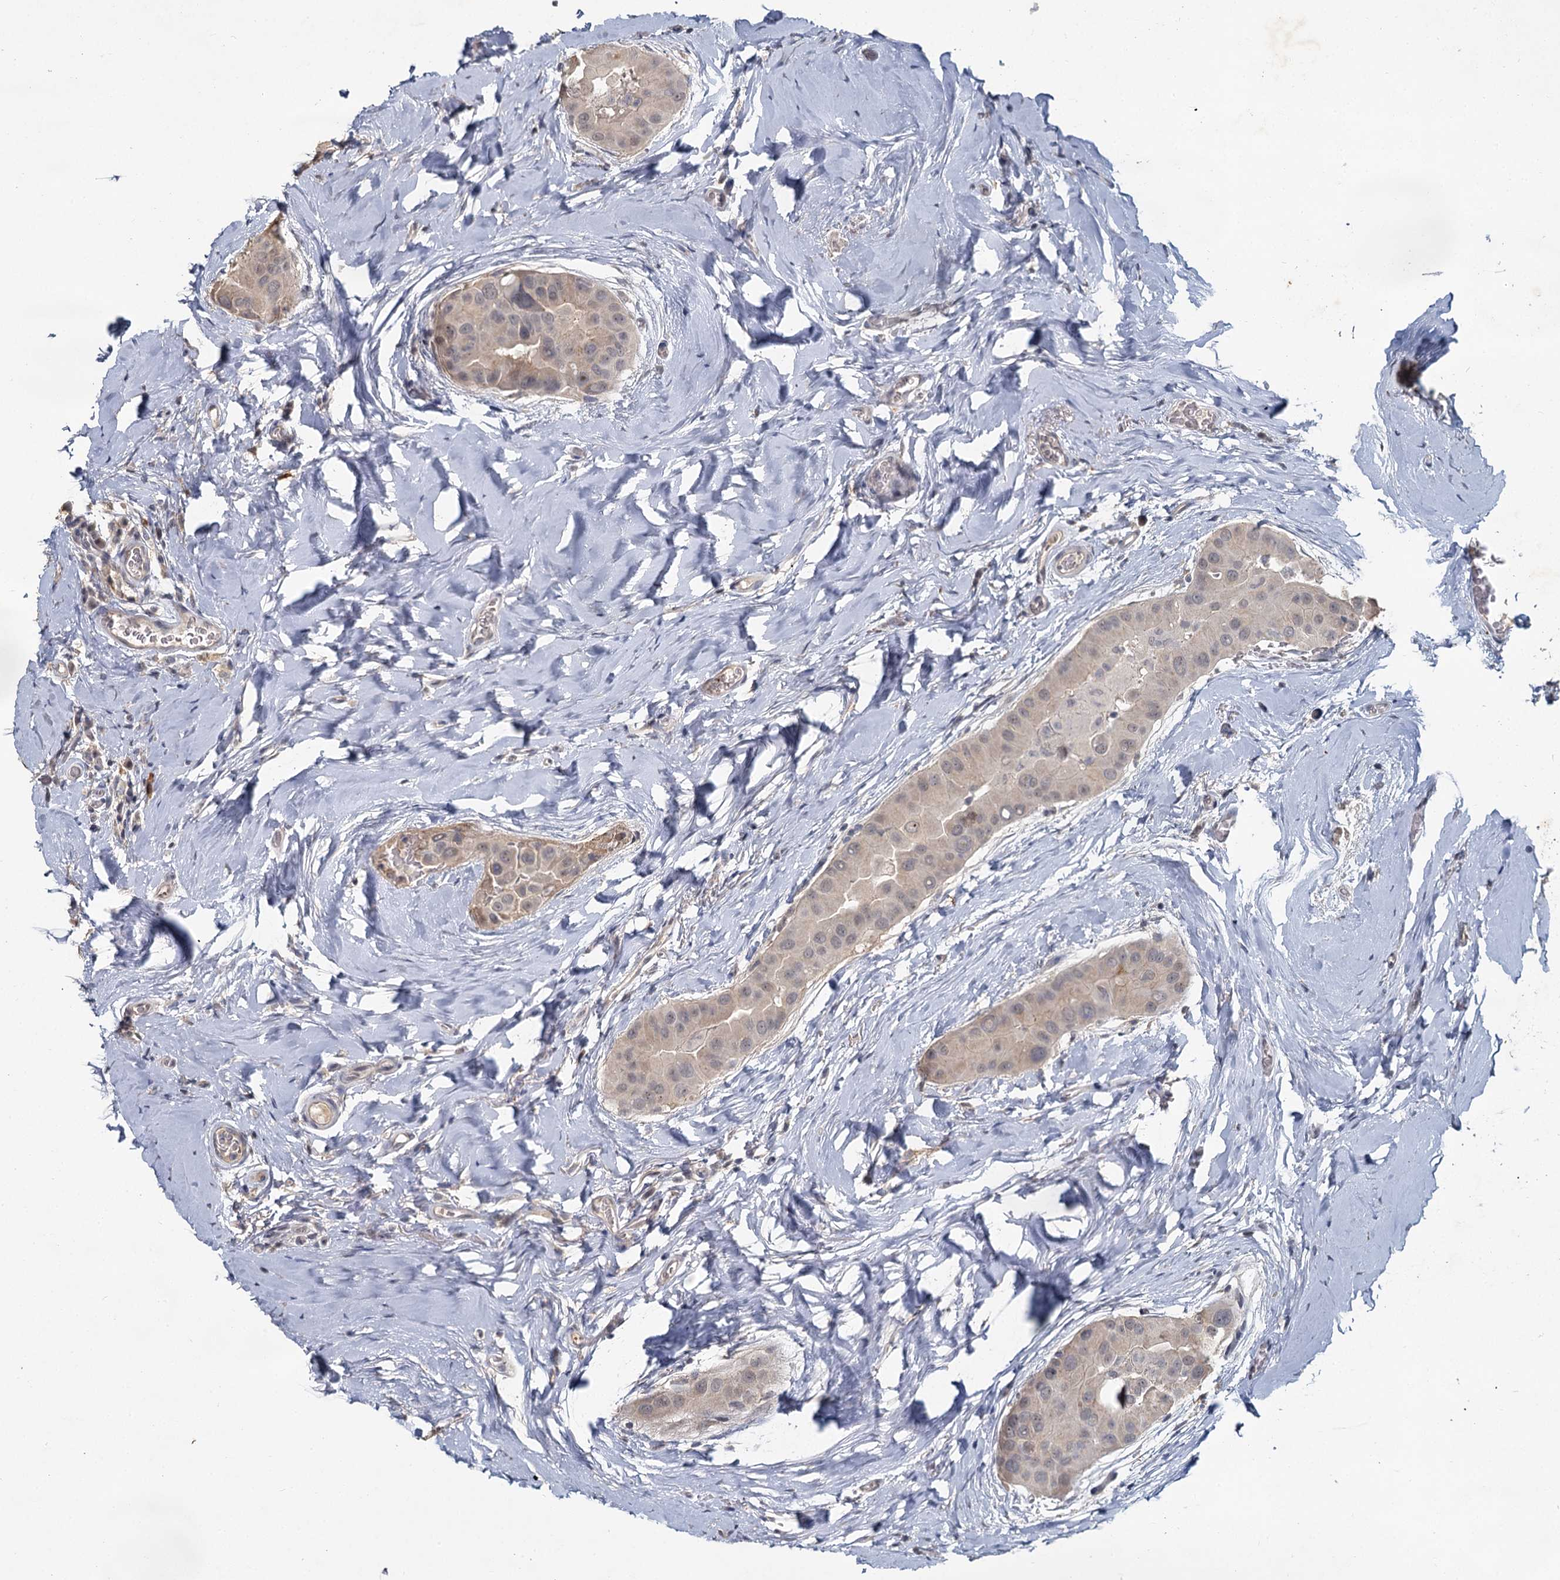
{"staining": {"intensity": "weak", "quantity": "<25%", "location": "cytoplasmic/membranous"}, "tissue": "thyroid cancer", "cell_type": "Tumor cells", "image_type": "cancer", "snomed": [{"axis": "morphology", "description": "Papillary adenocarcinoma, NOS"}, {"axis": "topography", "description": "Thyroid gland"}], "caption": "Micrograph shows no significant protein expression in tumor cells of papillary adenocarcinoma (thyroid).", "gene": "MUCL1", "patient": {"sex": "male", "age": 33}}